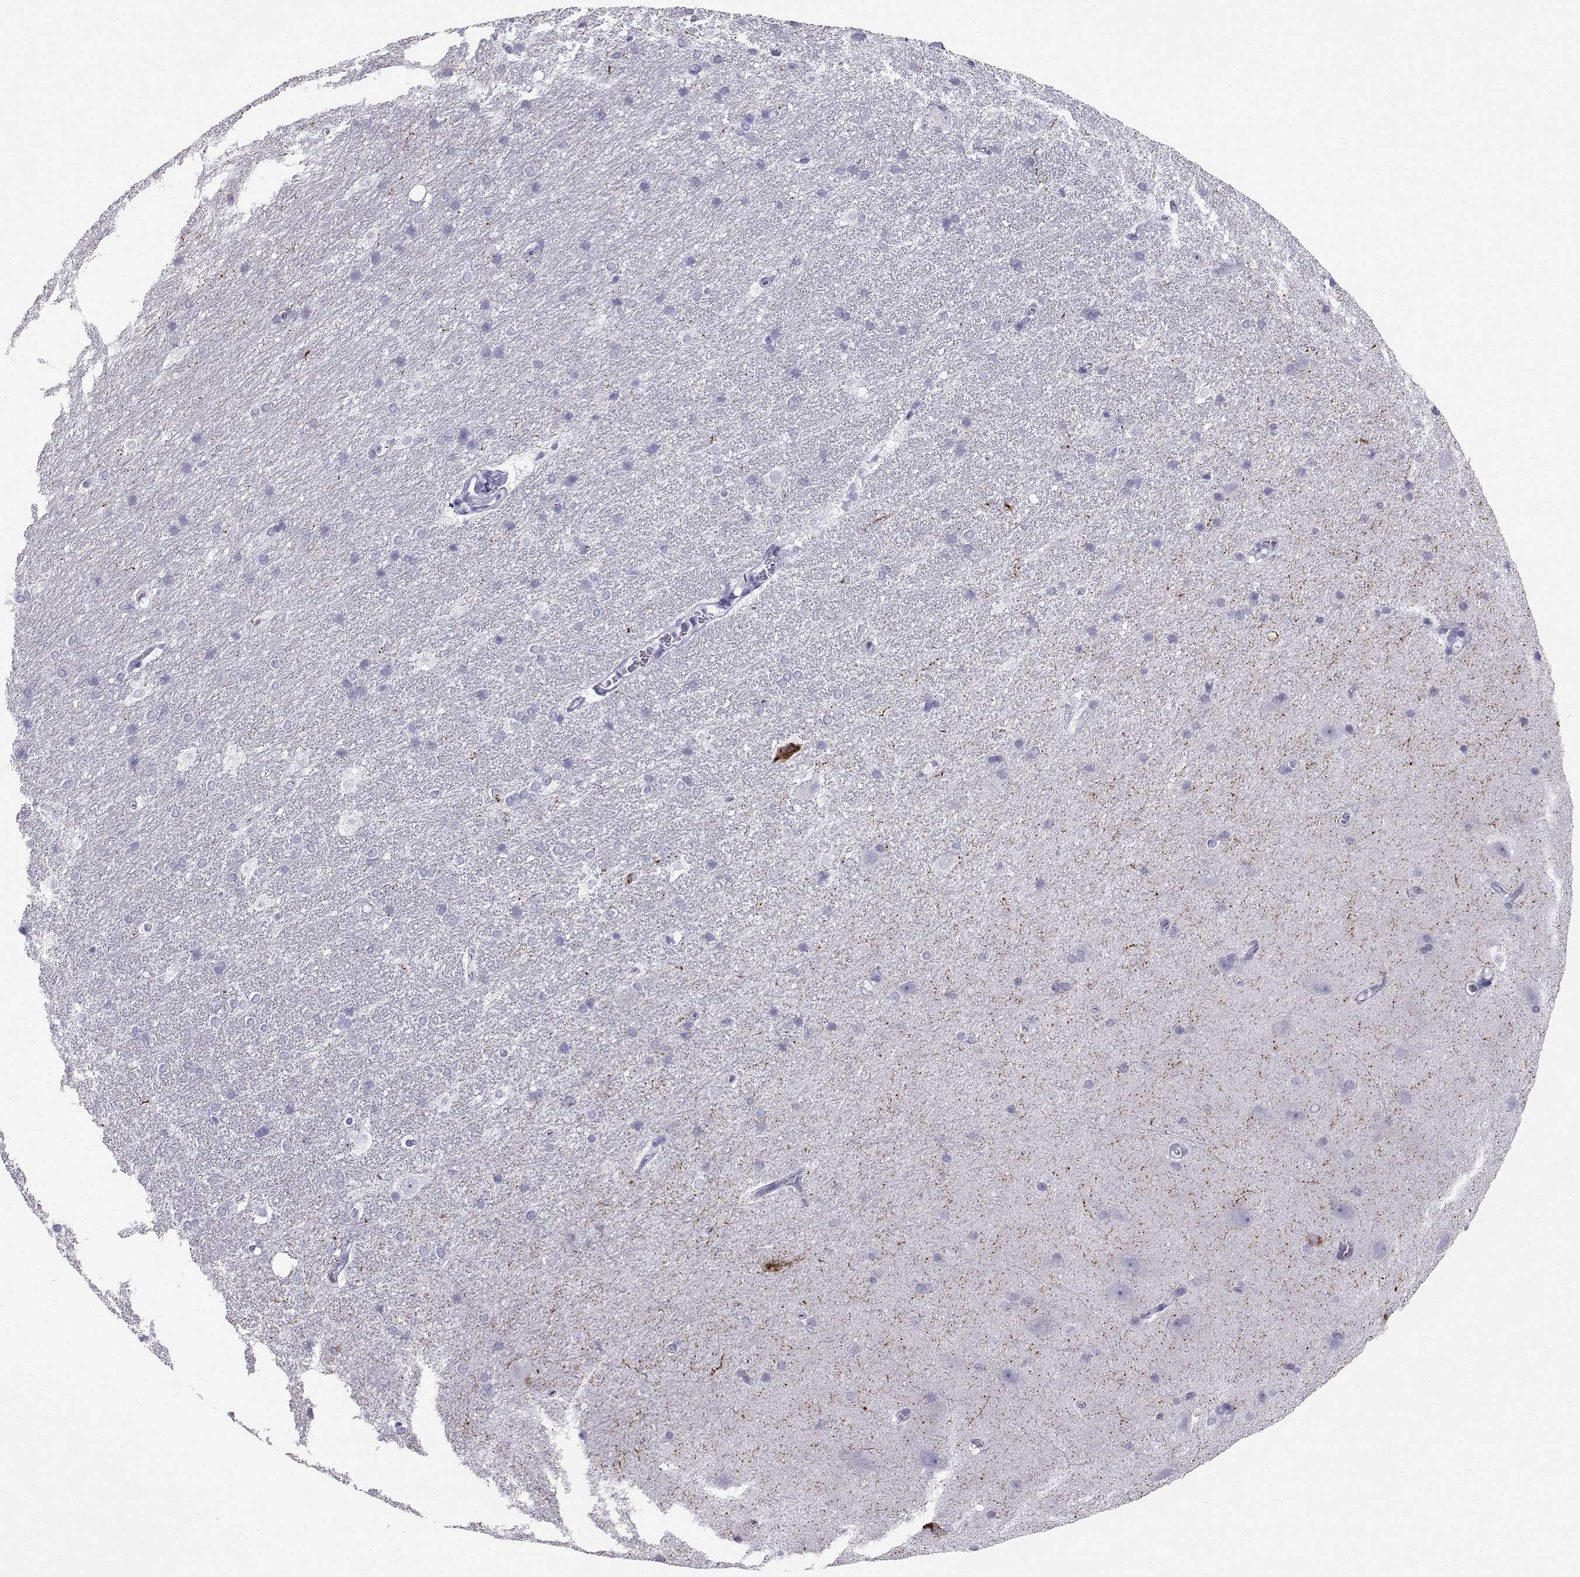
{"staining": {"intensity": "negative", "quantity": "none", "location": "none"}, "tissue": "hippocampus", "cell_type": "Glial cells", "image_type": "normal", "snomed": [{"axis": "morphology", "description": "Normal tissue, NOS"}, {"axis": "topography", "description": "Cerebral cortex"}, {"axis": "topography", "description": "Hippocampus"}], "caption": "Immunohistochemical staining of benign hippocampus demonstrates no significant positivity in glial cells. The staining is performed using DAB (3,3'-diaminobenzidine) brown chromogen with nuclei counter-stained in using hematoxylin.", "gene": "SST", "patient": {"sex": "female", "age": 19}}